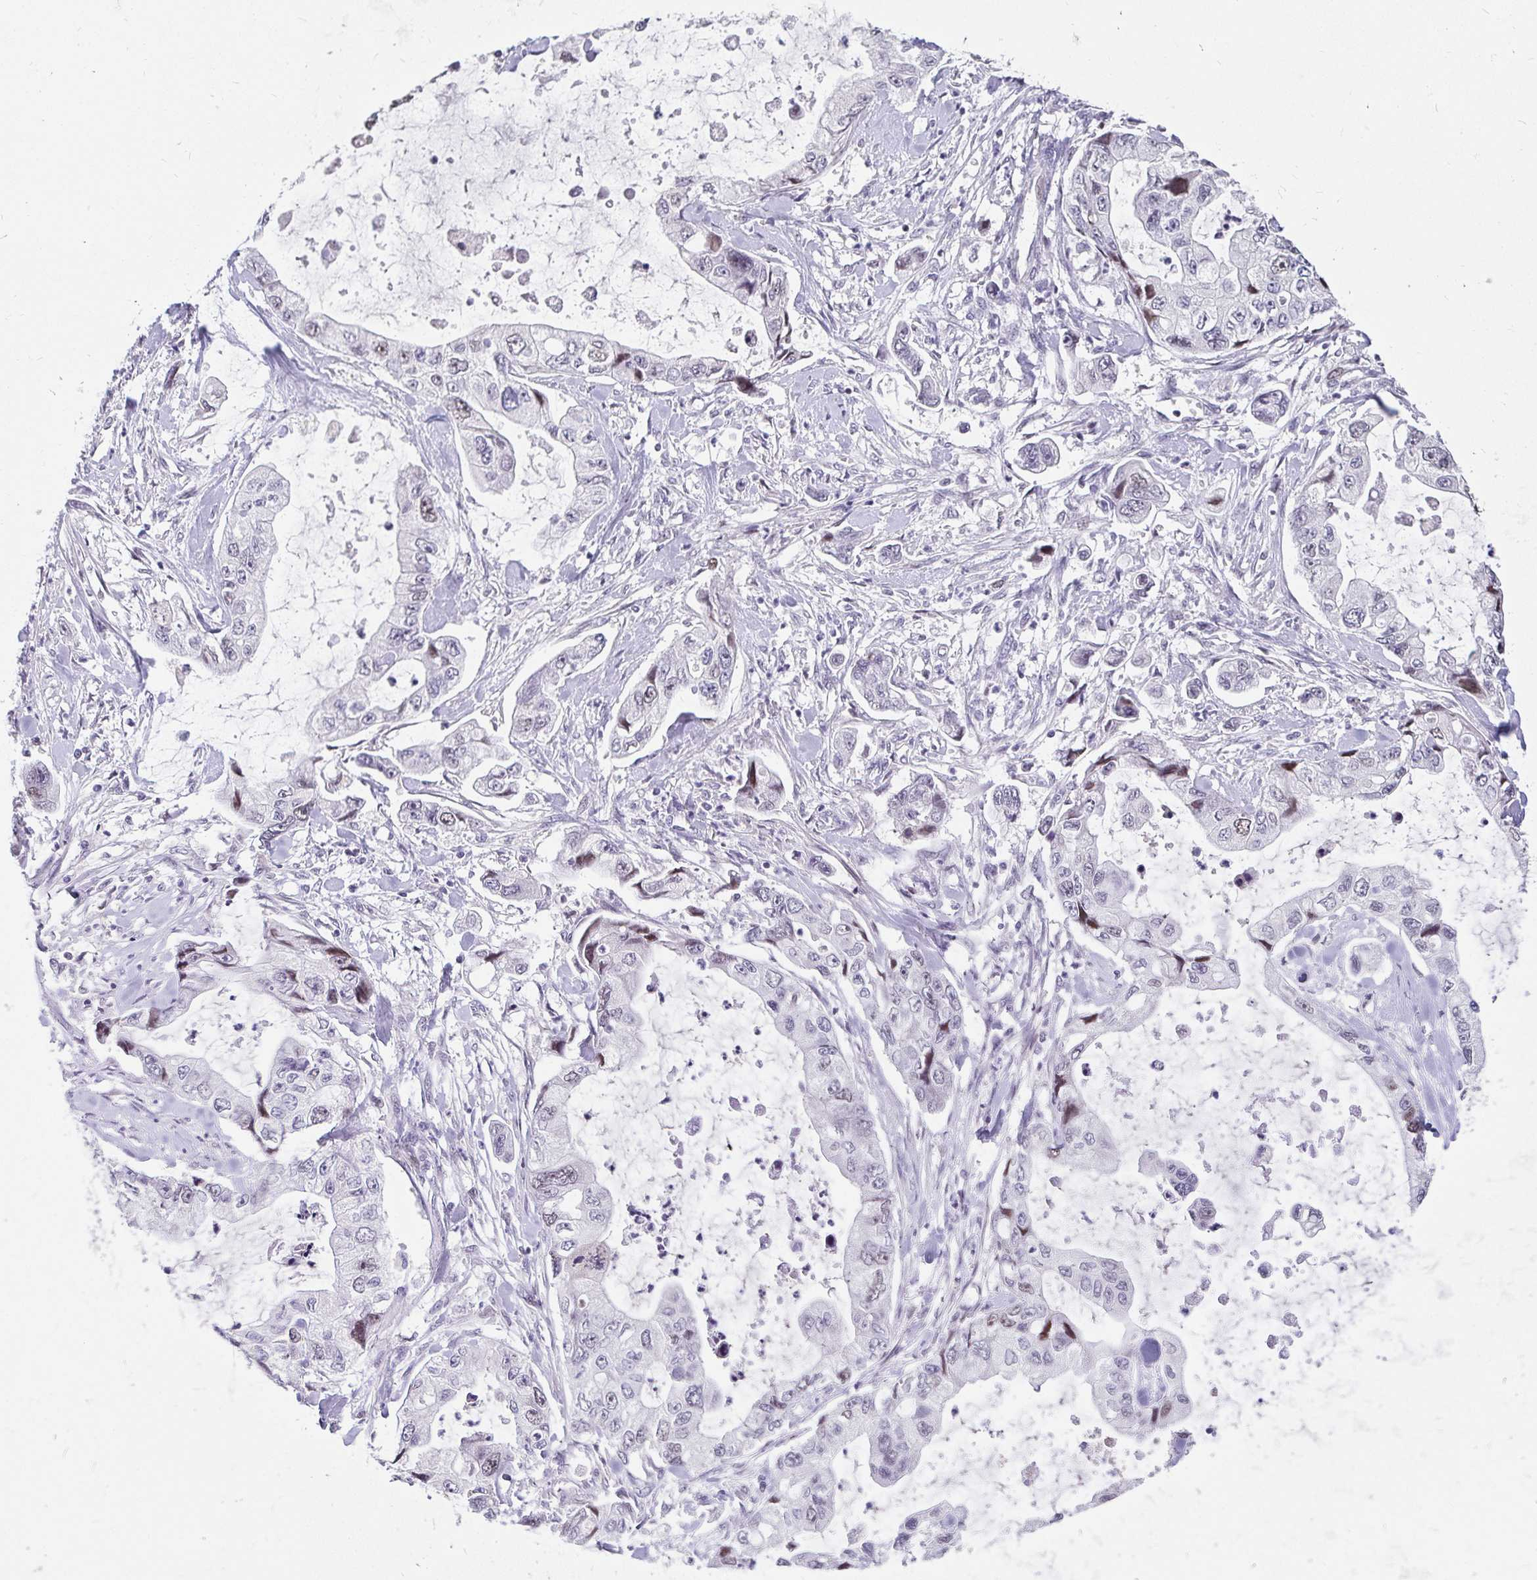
{"staining": {"intensity": "weak", "quantity": "<25%", "location": "nuclear"}, "tissue": "stomach cancer", "cell_type": "Tumor cells", "image_type": "cancer", "snomed": [{"axis": "morphology", "description": "Adenocarcinoma, NOS"}, {"axis": "topography", "description": "Pancreas"}, {"axis": "topography", "description": "Stomach, upper"}, {"axis": "topography", "description": "Stomach"}], "caption": "This is an immunohistochemistry histopathology image of human adenocarcinoma (stomach). There is no staining in tumor cells.", "gene": "ANLN", "patient": {"sex": "male", "age": 77}}